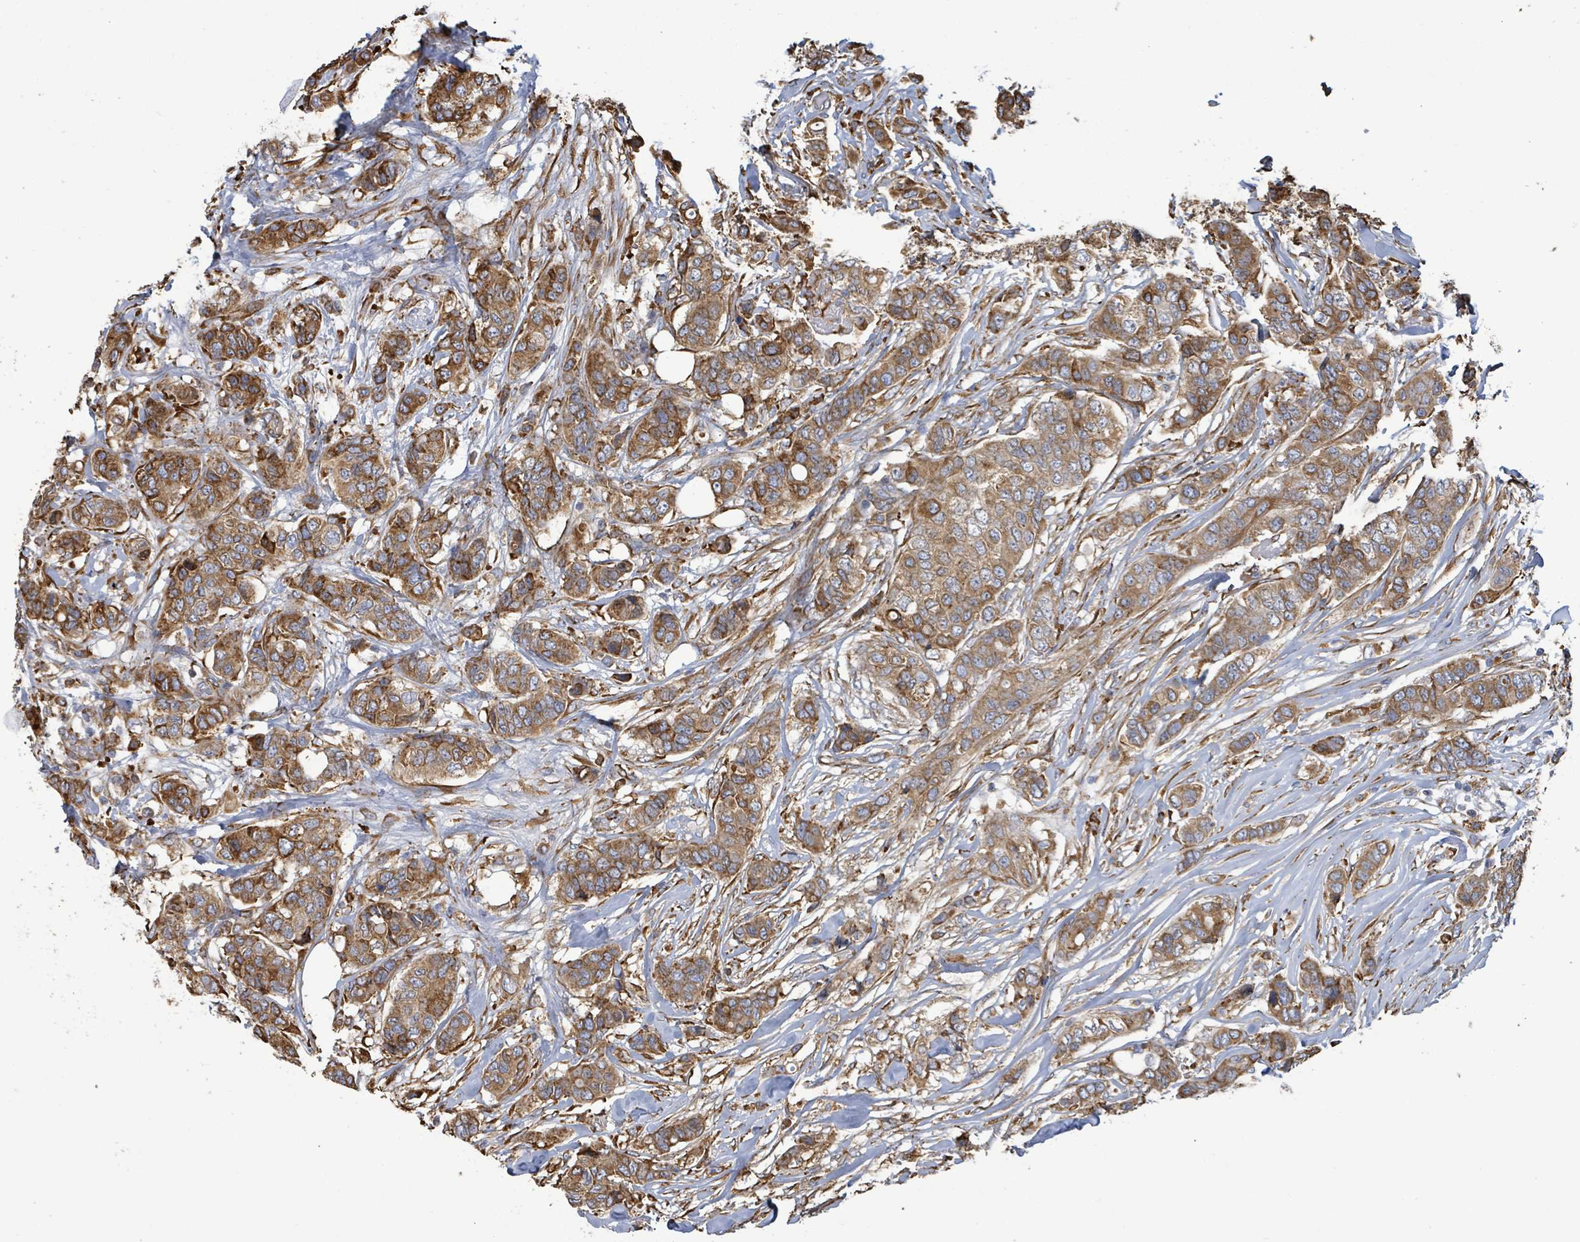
{"staining": {"intensity": "moderate", "quantity": ">75%", "location": "cytoplasmic/membranous"}, "tissue": "breast cancer", "cell_type": "Tumor cells", "image_type": "cancer", "snomed": [{"axis": "morphology", "description": "Lobular carcinoma"}, {"axis": "topography", "description": "Breast"}], "caption": "DAB immunohistochemical staining of breast lobular carcinoma exhibits moderate cytoplasmic/membranous protein staining in approximately >75% of tumor cells. (brown staining indicates protein expression, while blue staining denotes nuclei).", "gene": "RFPL4A", "patient": {"sex": "female", "age": 51}}